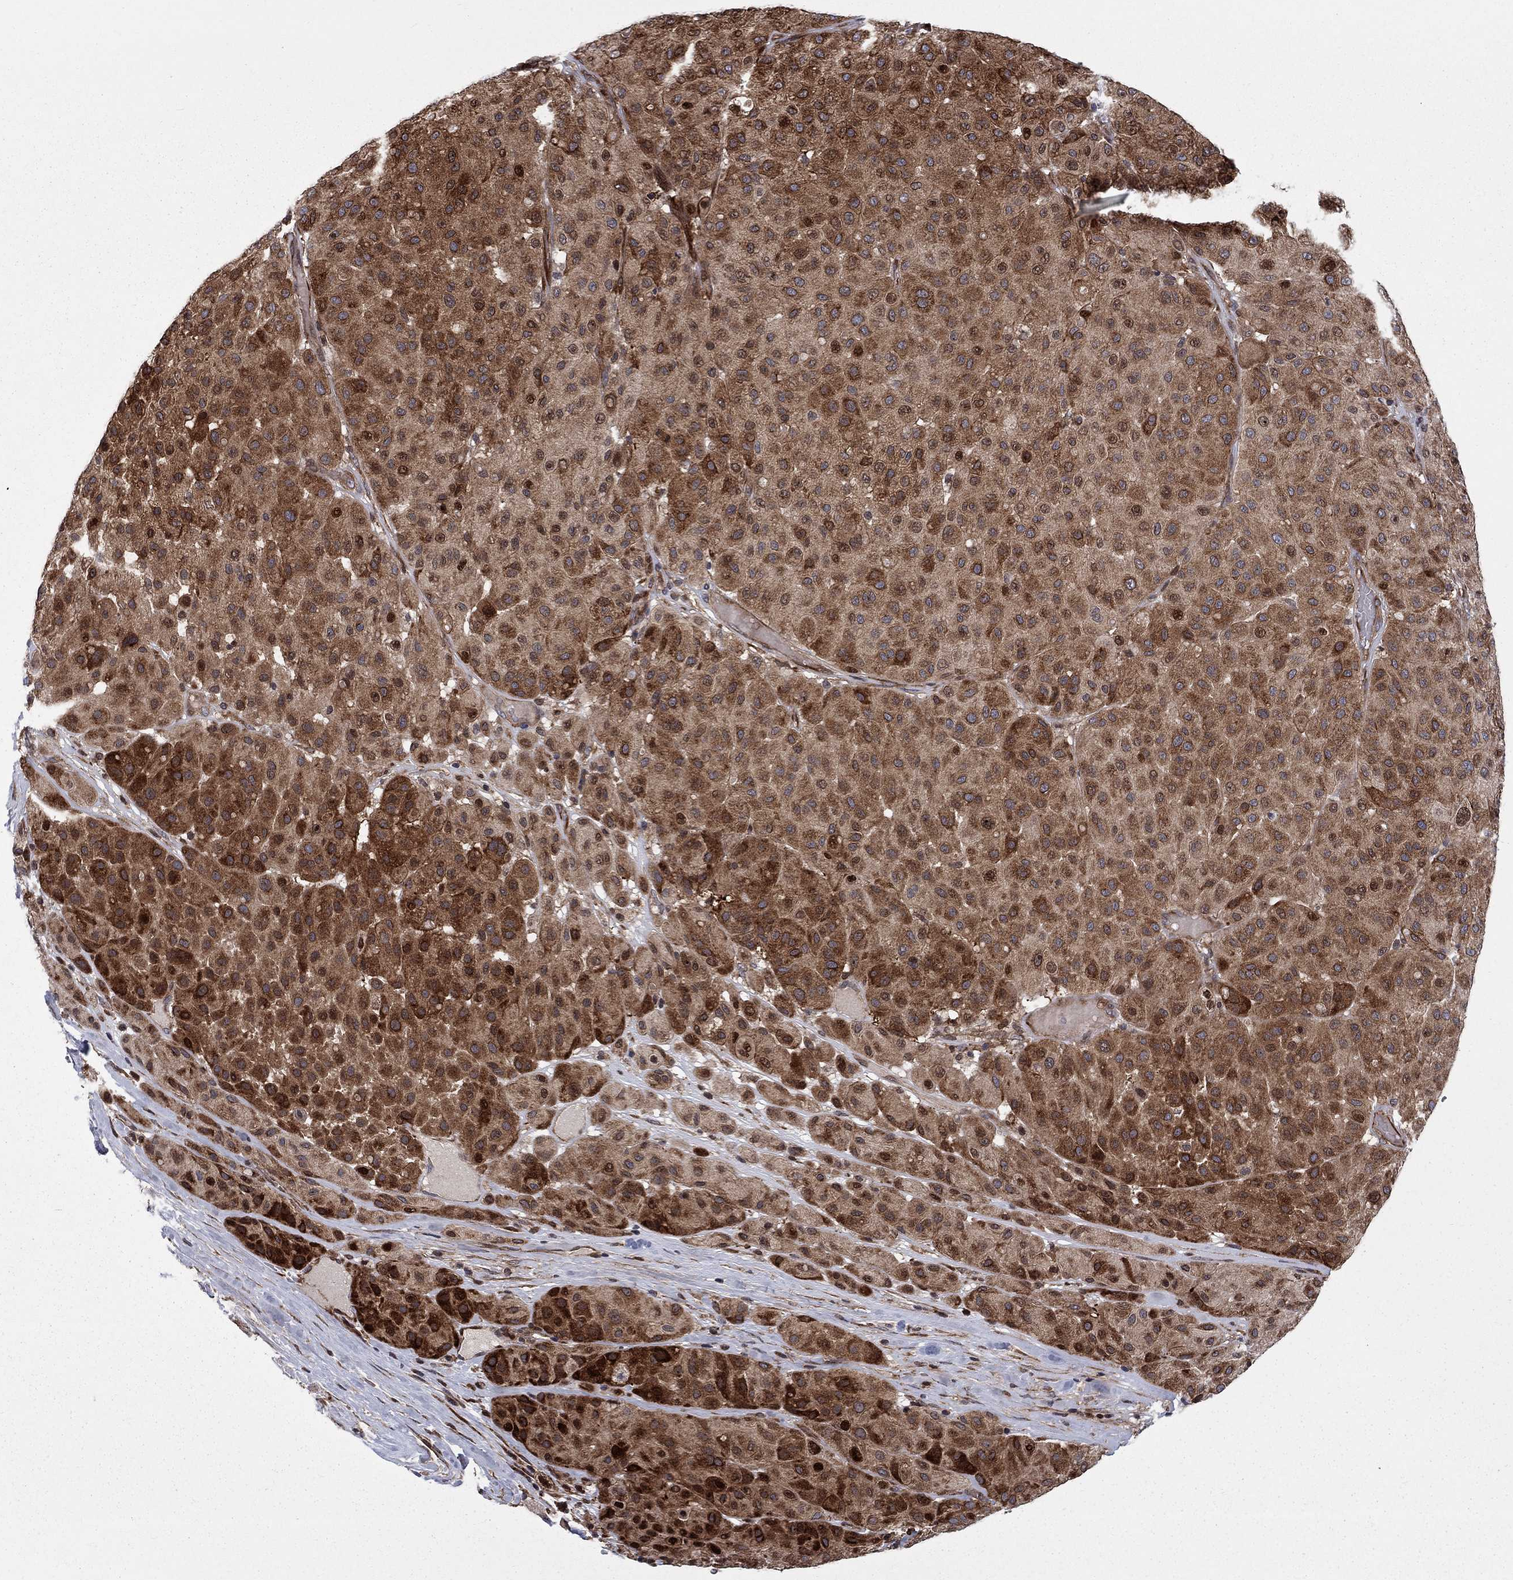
{"staining": {"intensity": "strong", "quantity": "25%-75%", "location": "cytoplasmic/membranous,nuclear"}, "tissue": "melanoma", "cell_type": "Tumor cells", "image_type": "cancer", "snomed": [{"axis": "morphology", "description": "Malignant melanoma, Metastatic site"}, {"axis": "topography", "description": "Smooth muscle"}], "caption": "The image reveals staining of melanoma, revealing strong cytoplasmic/membranous and nuclear protein staining (brown color) within tumor cells. (Brightfield microscopy of DAB IHC at high magnification).", "gene": "HDAC4", "patient": {"sex": "male", "age": 41}}